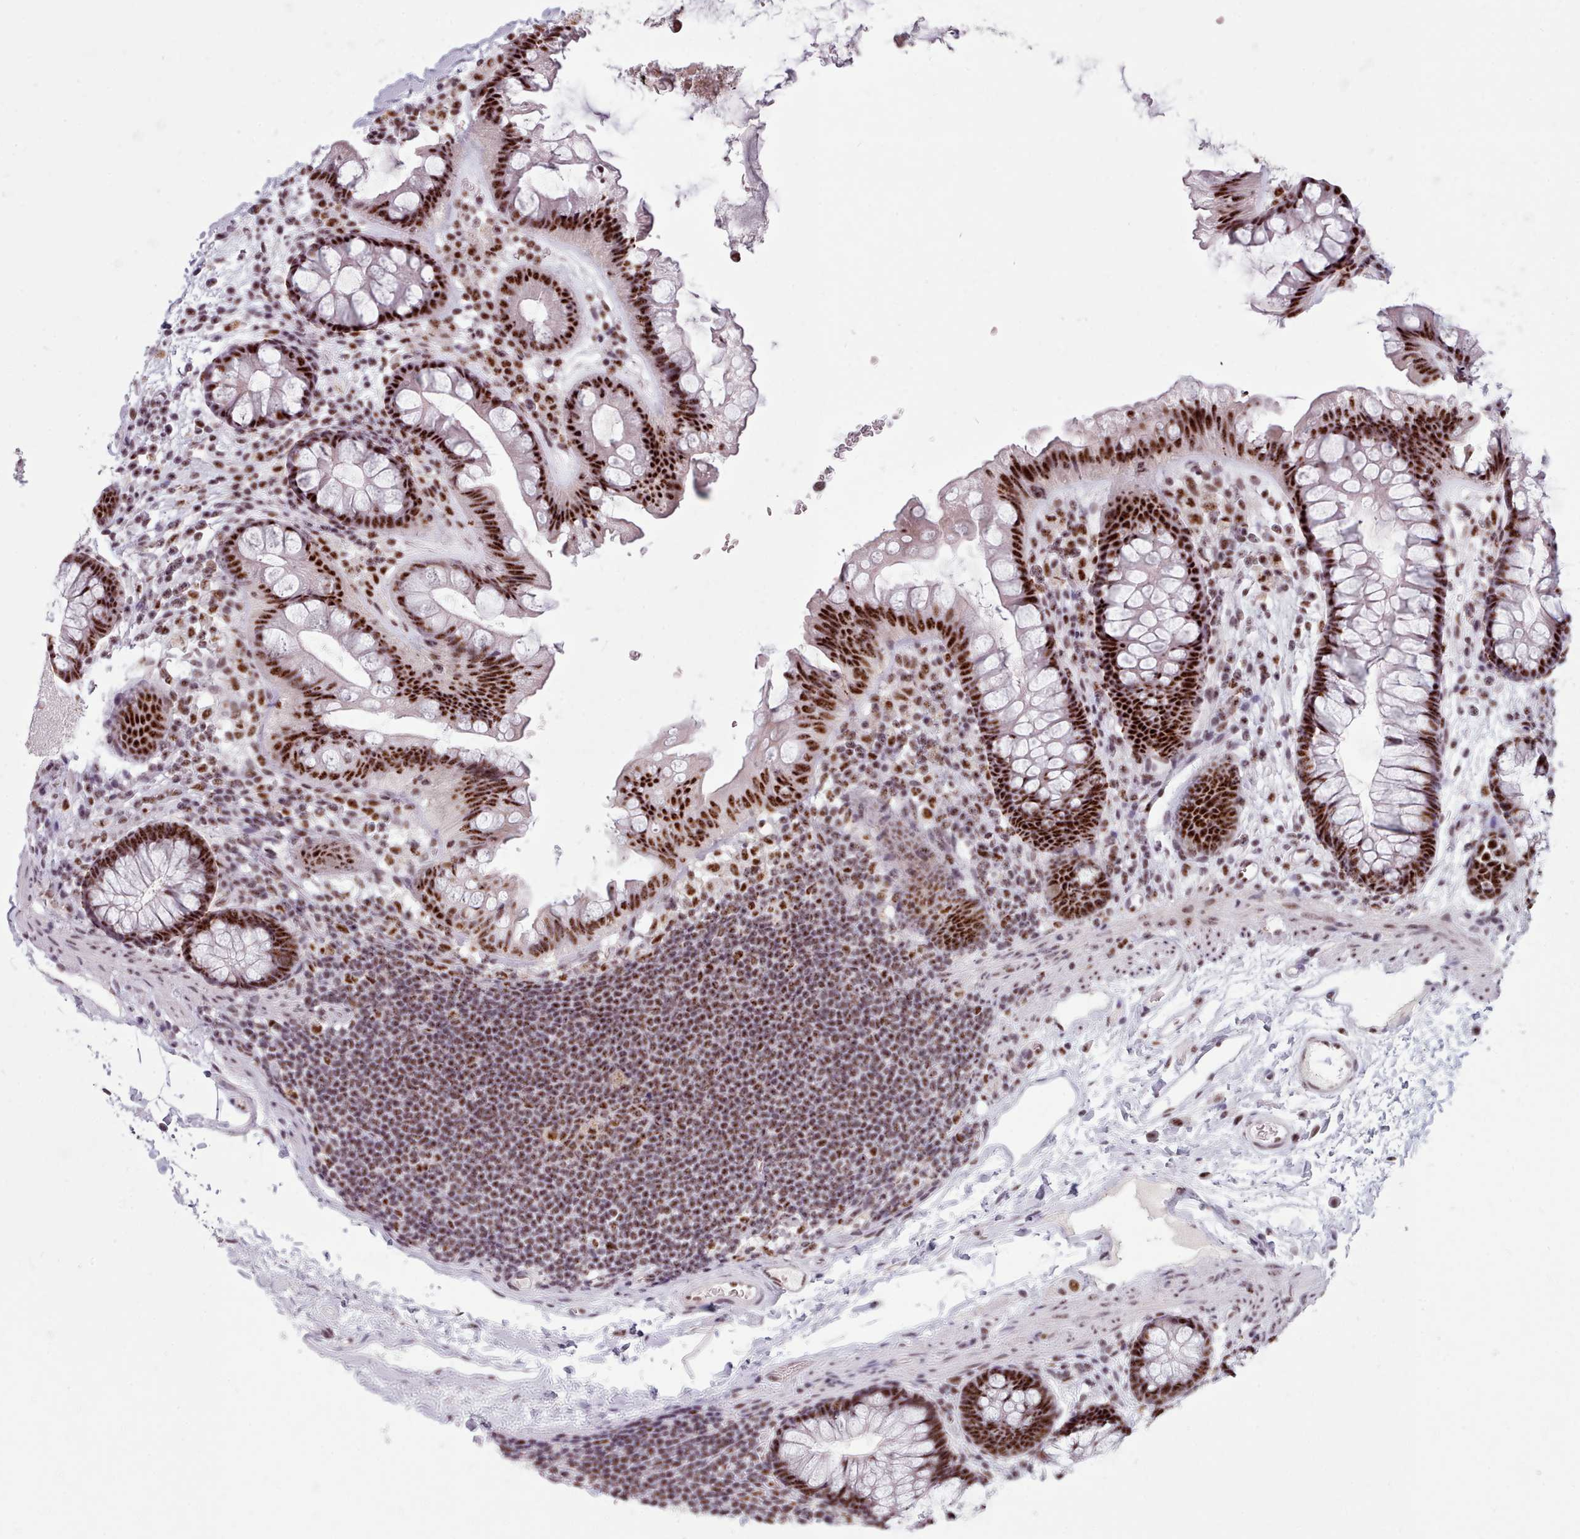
{"staining": {"intensity": "moderate", "quantity": ">75%", "location": "nuclear"}, "tissue": "colon", "cell_type": "Endothelial cells", "image_type": "normal", "snomed": [{"axis": "morphology", "description": "Normal tissue, NOS"}, {"axis": "topography", "description": "Colon"}], "caption": "Protein staining of normal colon shows moderate nuclear positivity in approximately >75% of endothelial cells.", "gene": "SRRM1", "patient": {"sex": "female", "age": 62}}